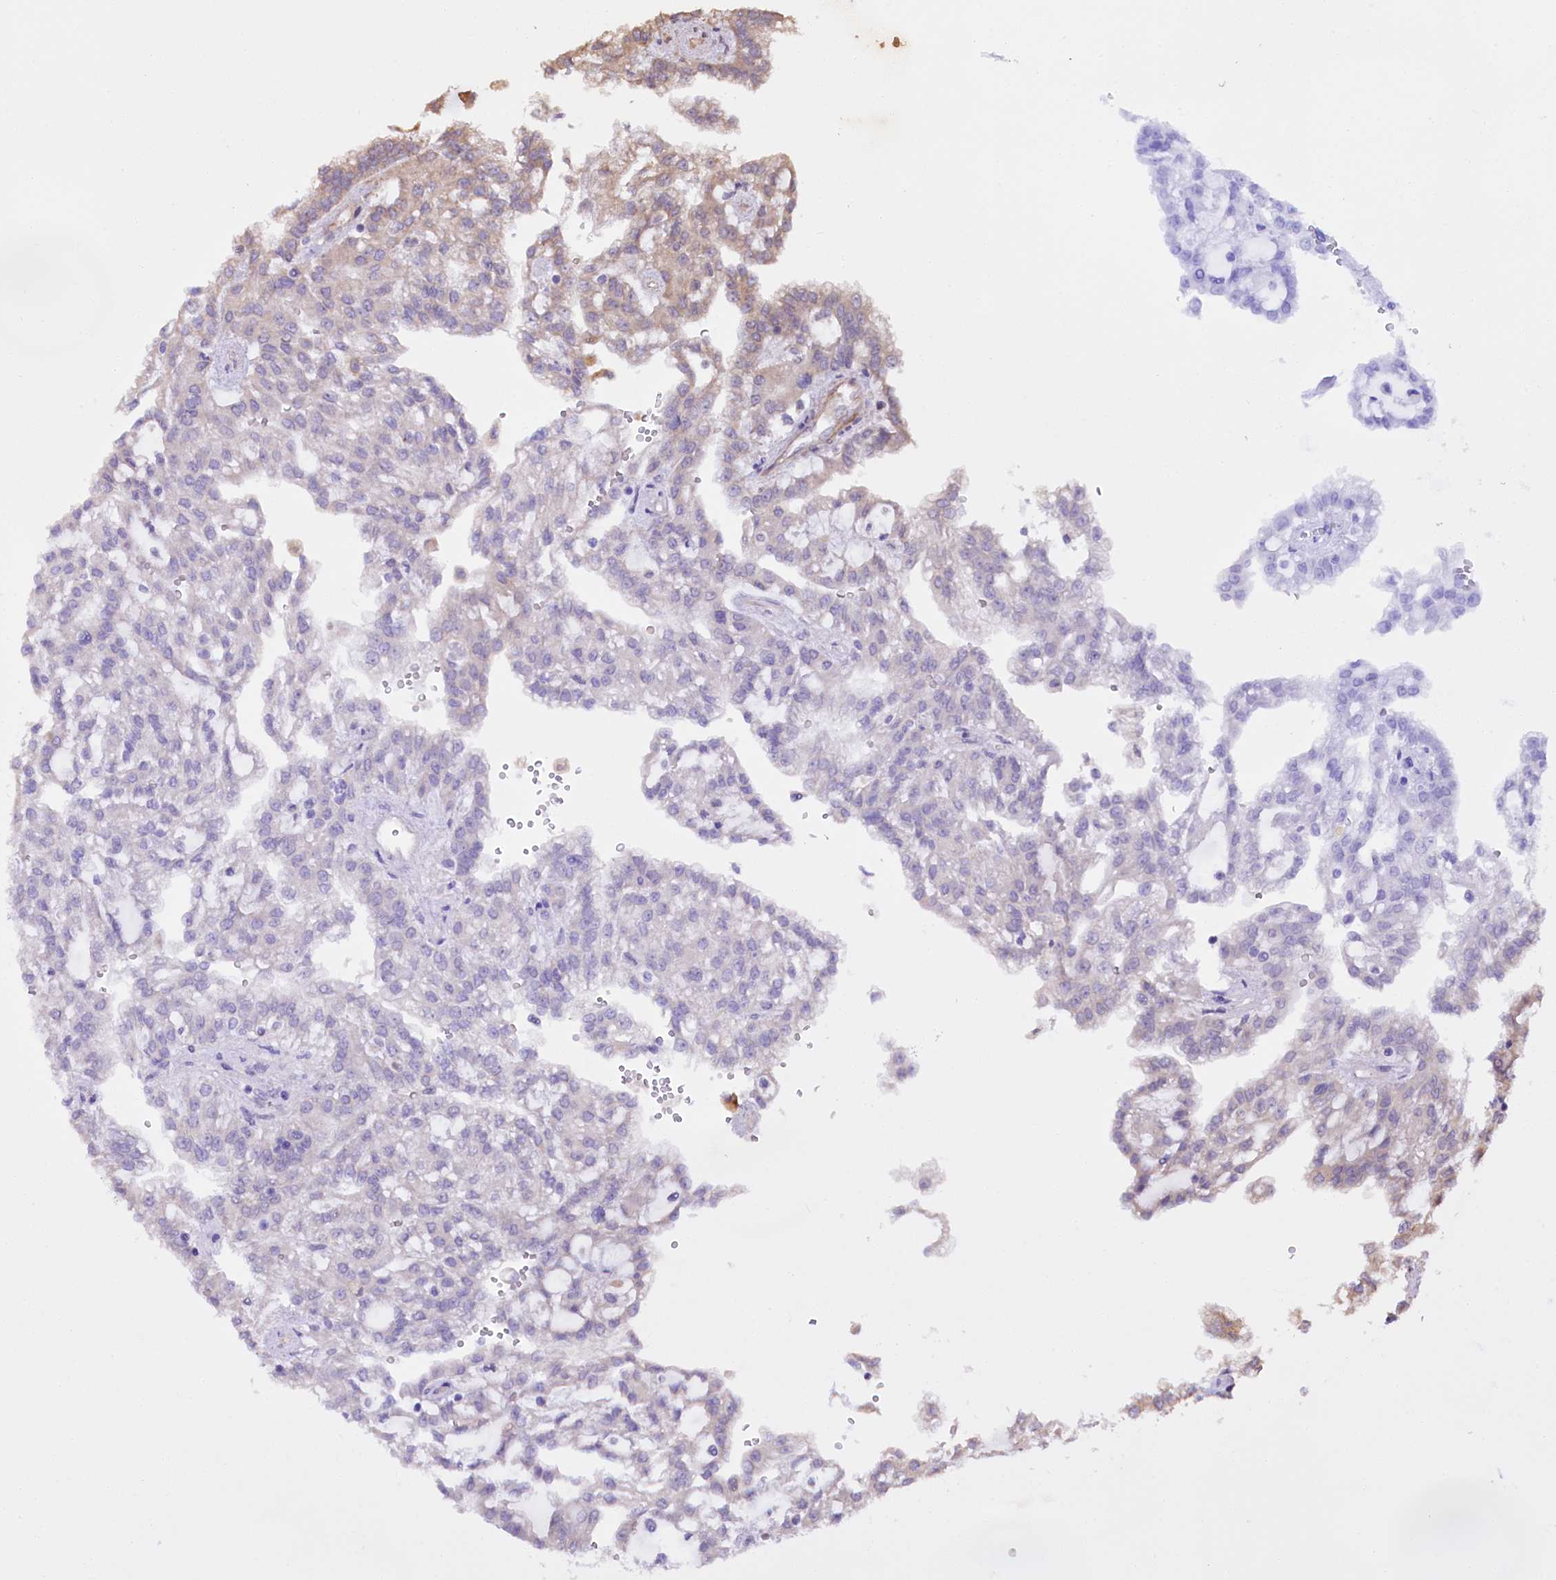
{"staining": {"intensity": "moderate", "quantity": "<25%", "location": "cytoplasmic/membranous"}, "tissue": "renal cancer", "cell_type": "Tumor cells", "image_type": "cancer", "snomed": [{"axis": "morphology", "description": "Adenocarcinoma, NOS"}, {"axis": "topography", "description": "Kidney"}], "caption": "Tumor cells show moderate cytoplasmic/membranous staining in approximately <25% of cells in adenocarcinoma (renal).", "gene": "TTC12", "patient": {"sex": "male", "age": 63}}